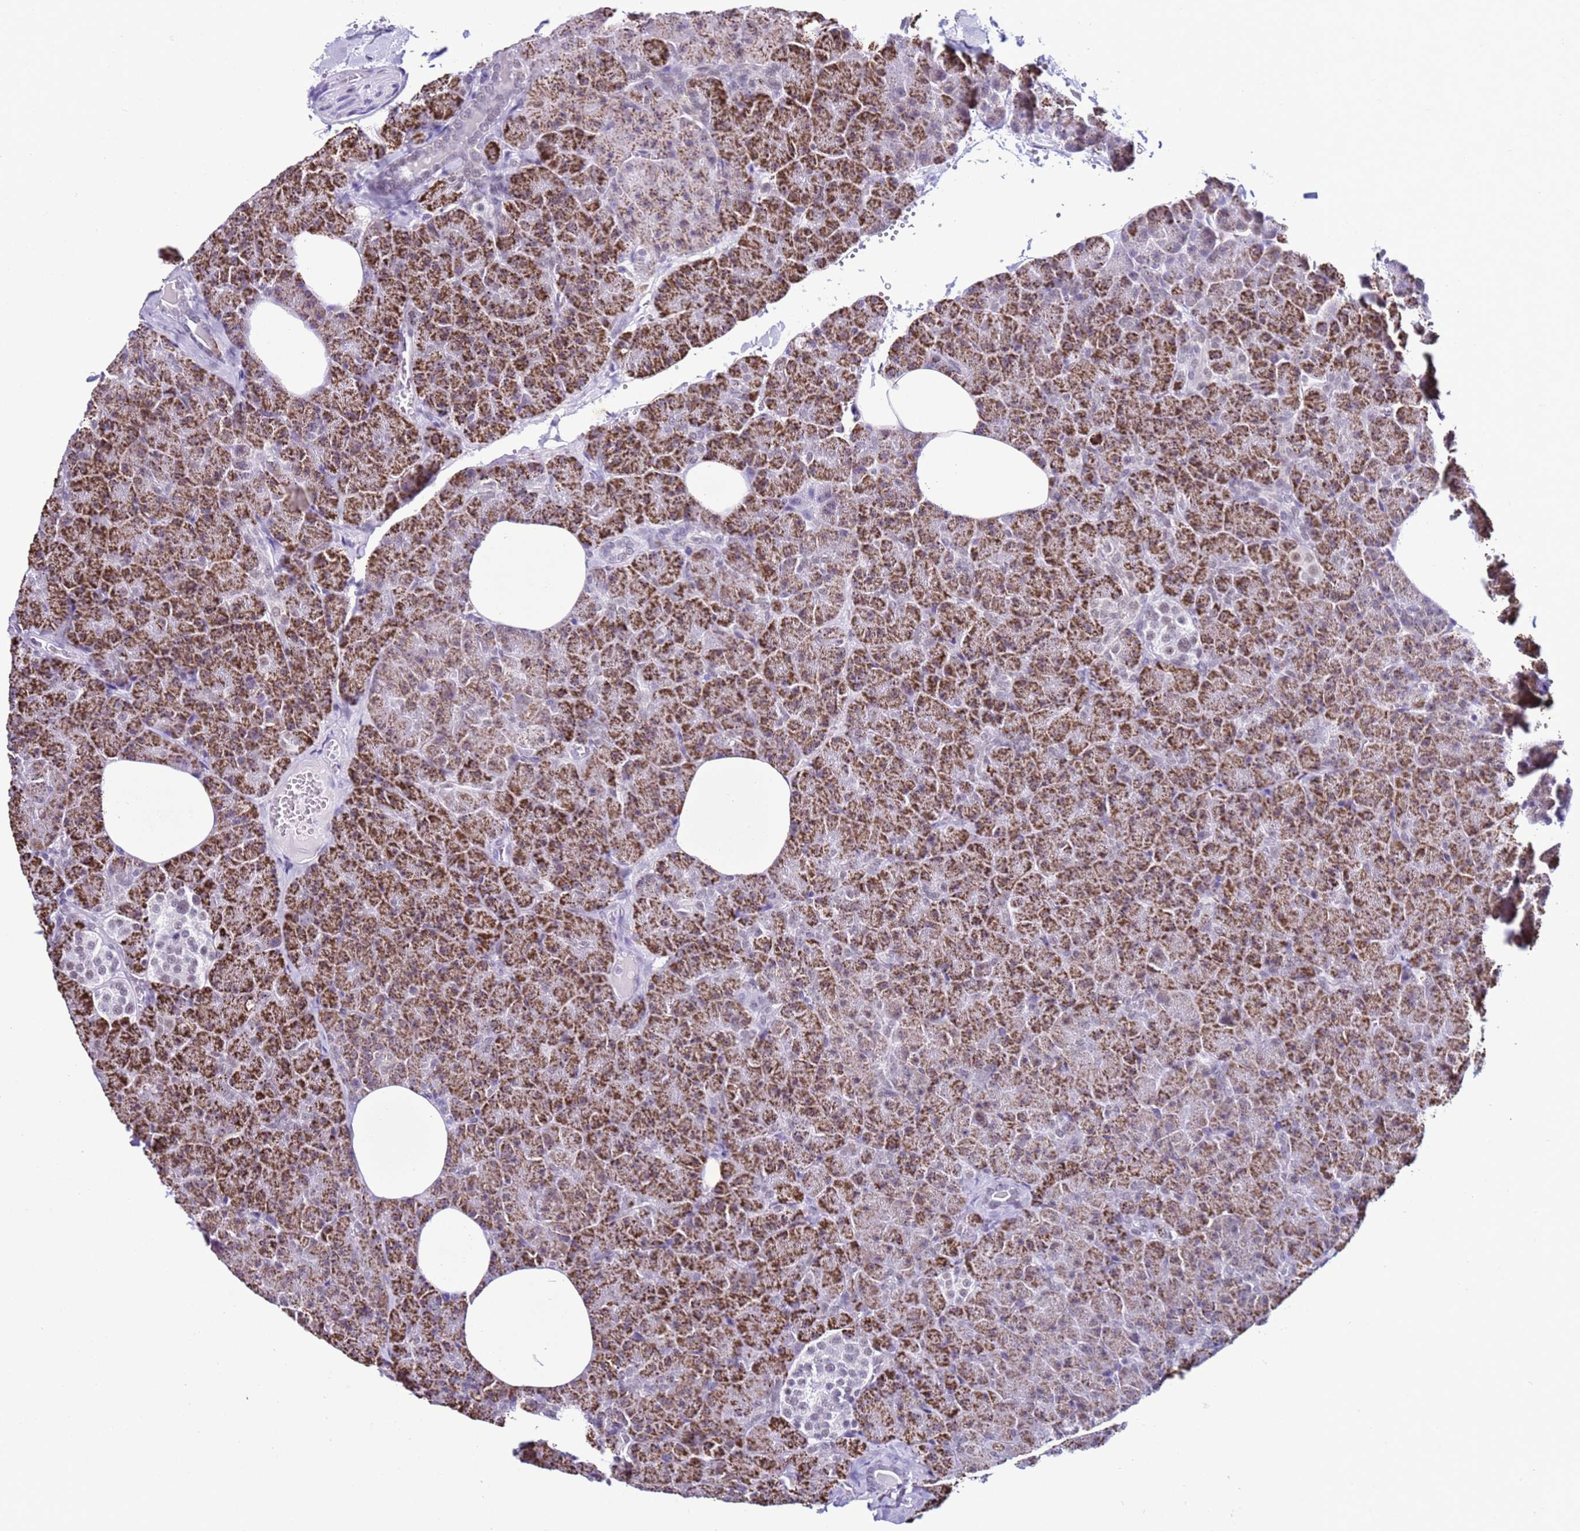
{"staining": {"intensity": "strong", "quantity": ">75%", "location": "cytoplasmic/membranous"}, "tissue": "pancreas", "cell_type": "Exocrine glandular cells", "image_type": "normal", "snomed": [{"axis": "morphology", "description": "Normal tissue, NOS"}, {"axis": "morphology", "description": "Carcinoid, malignant, NOS"}, {"axis": "topography", "description": "Pancreas"}], "caption": "An image of pancreas stained for a protein displays strong cytoplasmic/membranous brown staining in exocrine glandular cells.", "gene": "DHX15", "patient": {"sex": "female", "age": 35}}